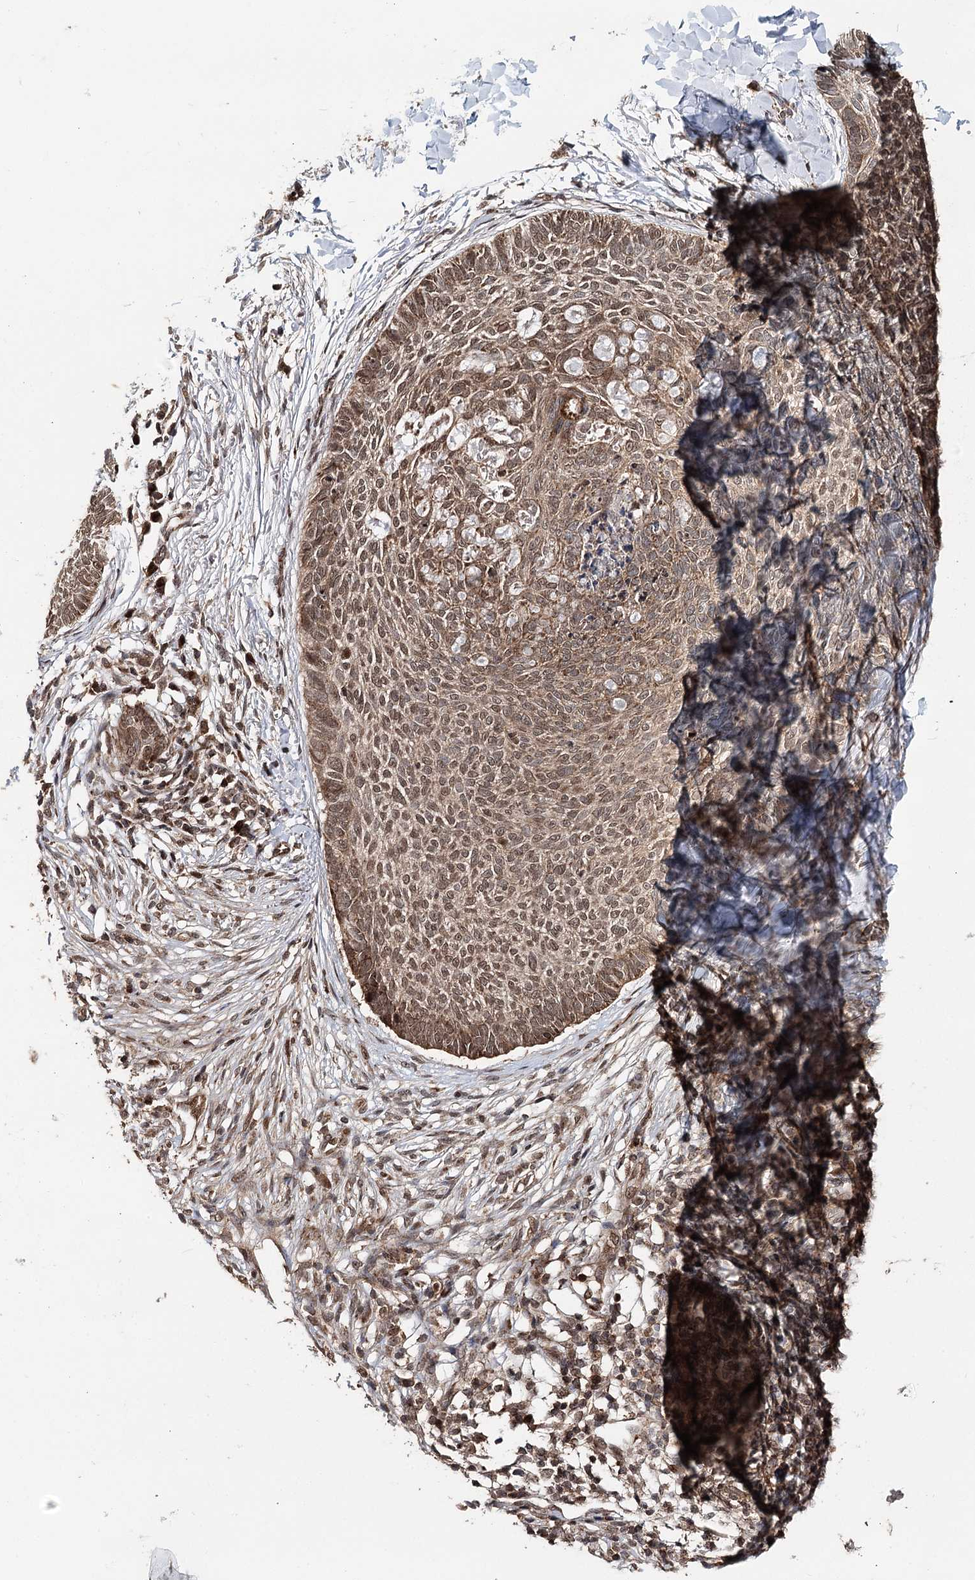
{"staining": {"intensity": "moderate", "quantity": ">75%", "location": "cytoplasmic/membranous,nuclear"}, "tissue": "skin cancer", "cell_type": "Tumor cells", "image_type": "cancer", "snomed": [{"axis": "morphology", "description": "Normal tissue, NOS"}, {"axis": "morphology", "description": "Basal cell carcinoma"}, {"axis": "topography", "description": "Skin"}], "caption": "Protein analysis of basal cell carcinoma (skin) tissue exhibits moderate cytoplasmic/membranous and nuclear staining in about >75% of tumor cells.", "gene": "ZNRF3", "patient": {"sex": "male", "age": 50}}